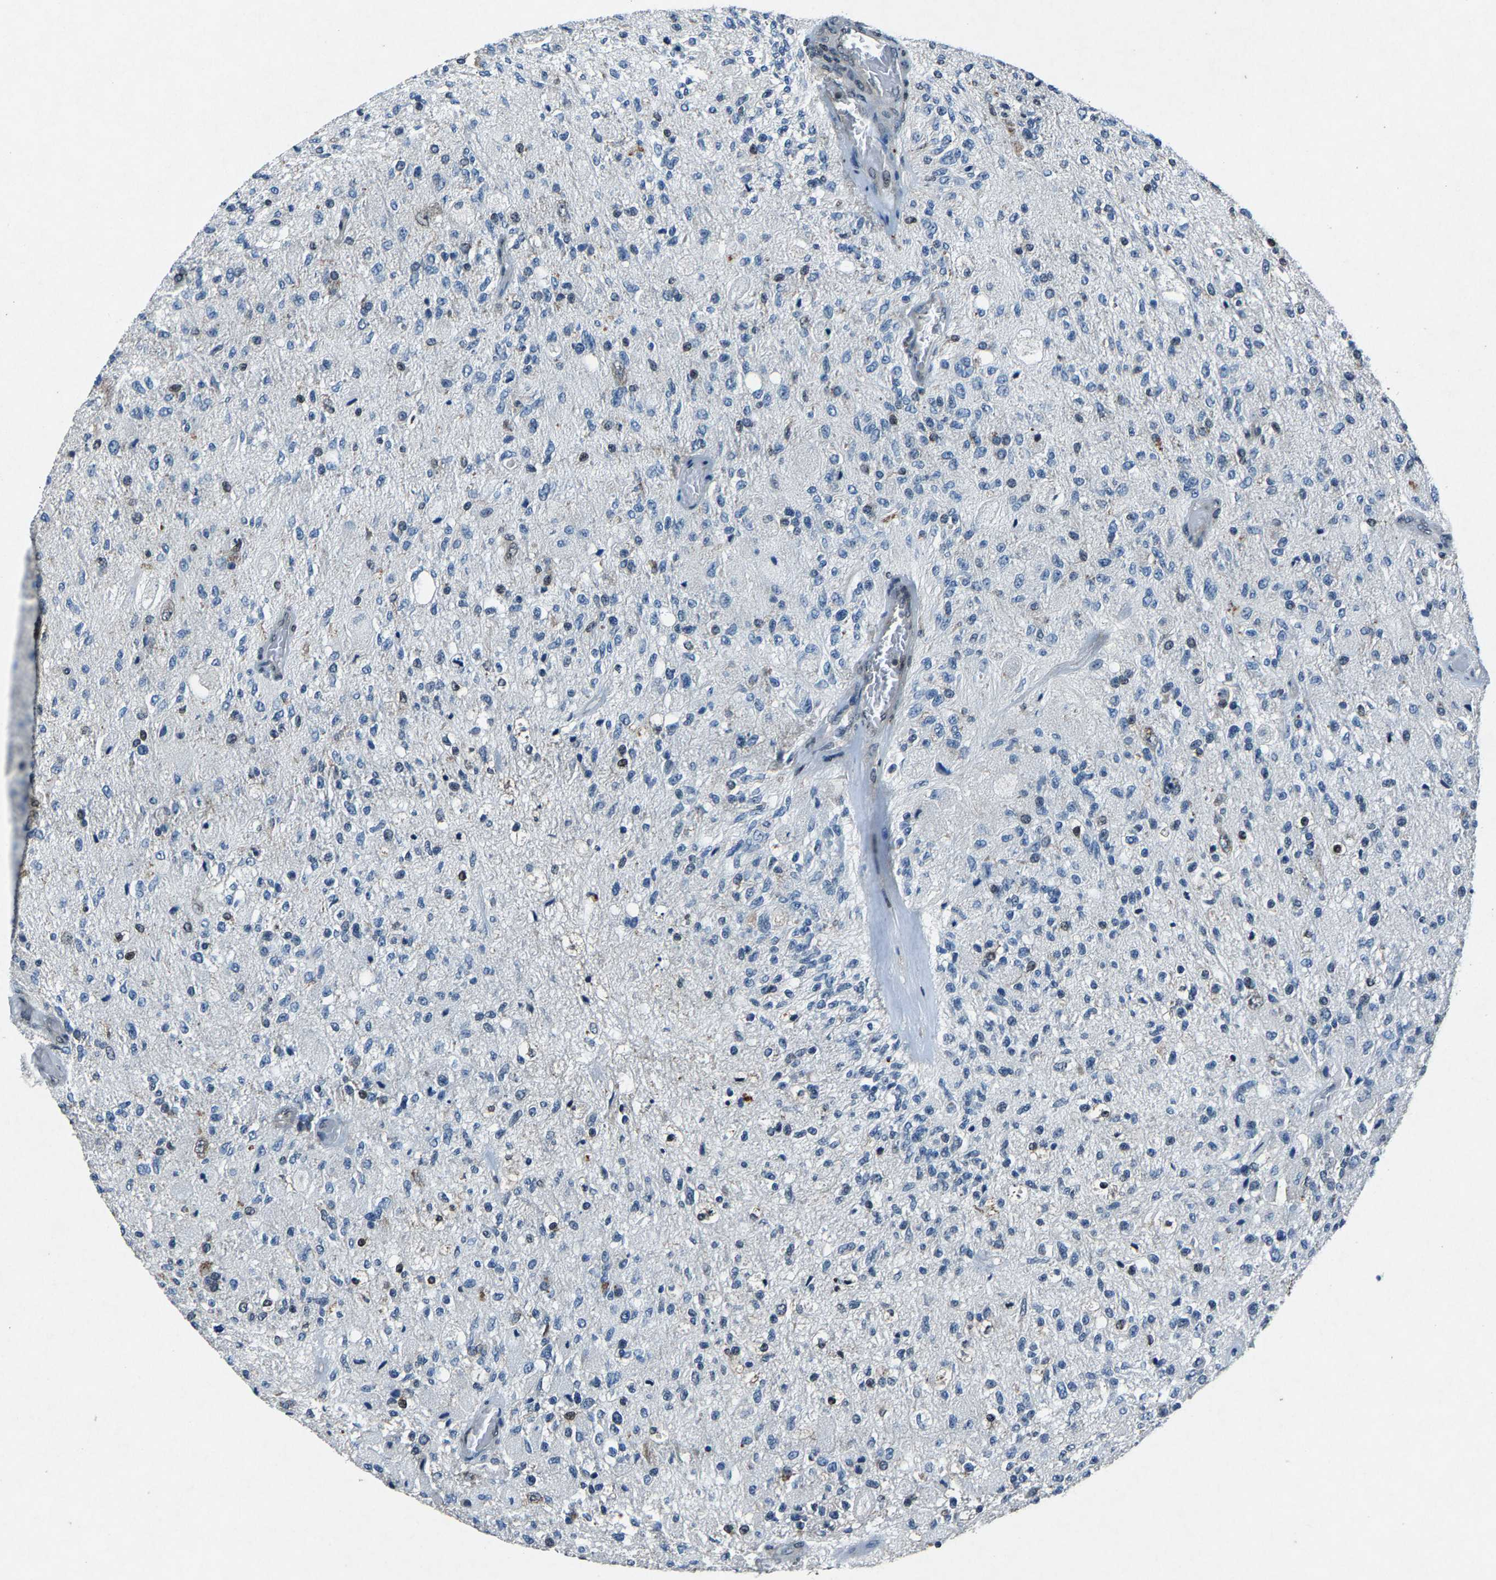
{"staining": {"intensity": "moderate", "quantity": "<25%", "location": "nuclear"}, "tissue": "glioma", "cell_type": "Tumor cells", "image_type": "cancer", "snomed": [{"axis": "morphology", "description": "Normal tissue, NOS"}, {"axis": "morphology", "description": "Glioma, malignant, High grade"}, {"axis": "topography", "description": "Cerebral cortex"}], "caption": "Human glioma stained with a protein marker demonstrates moderate staining in tumor cells.", "gene": "ATXN3", "patient": {"sex": "male", "age": 77}}